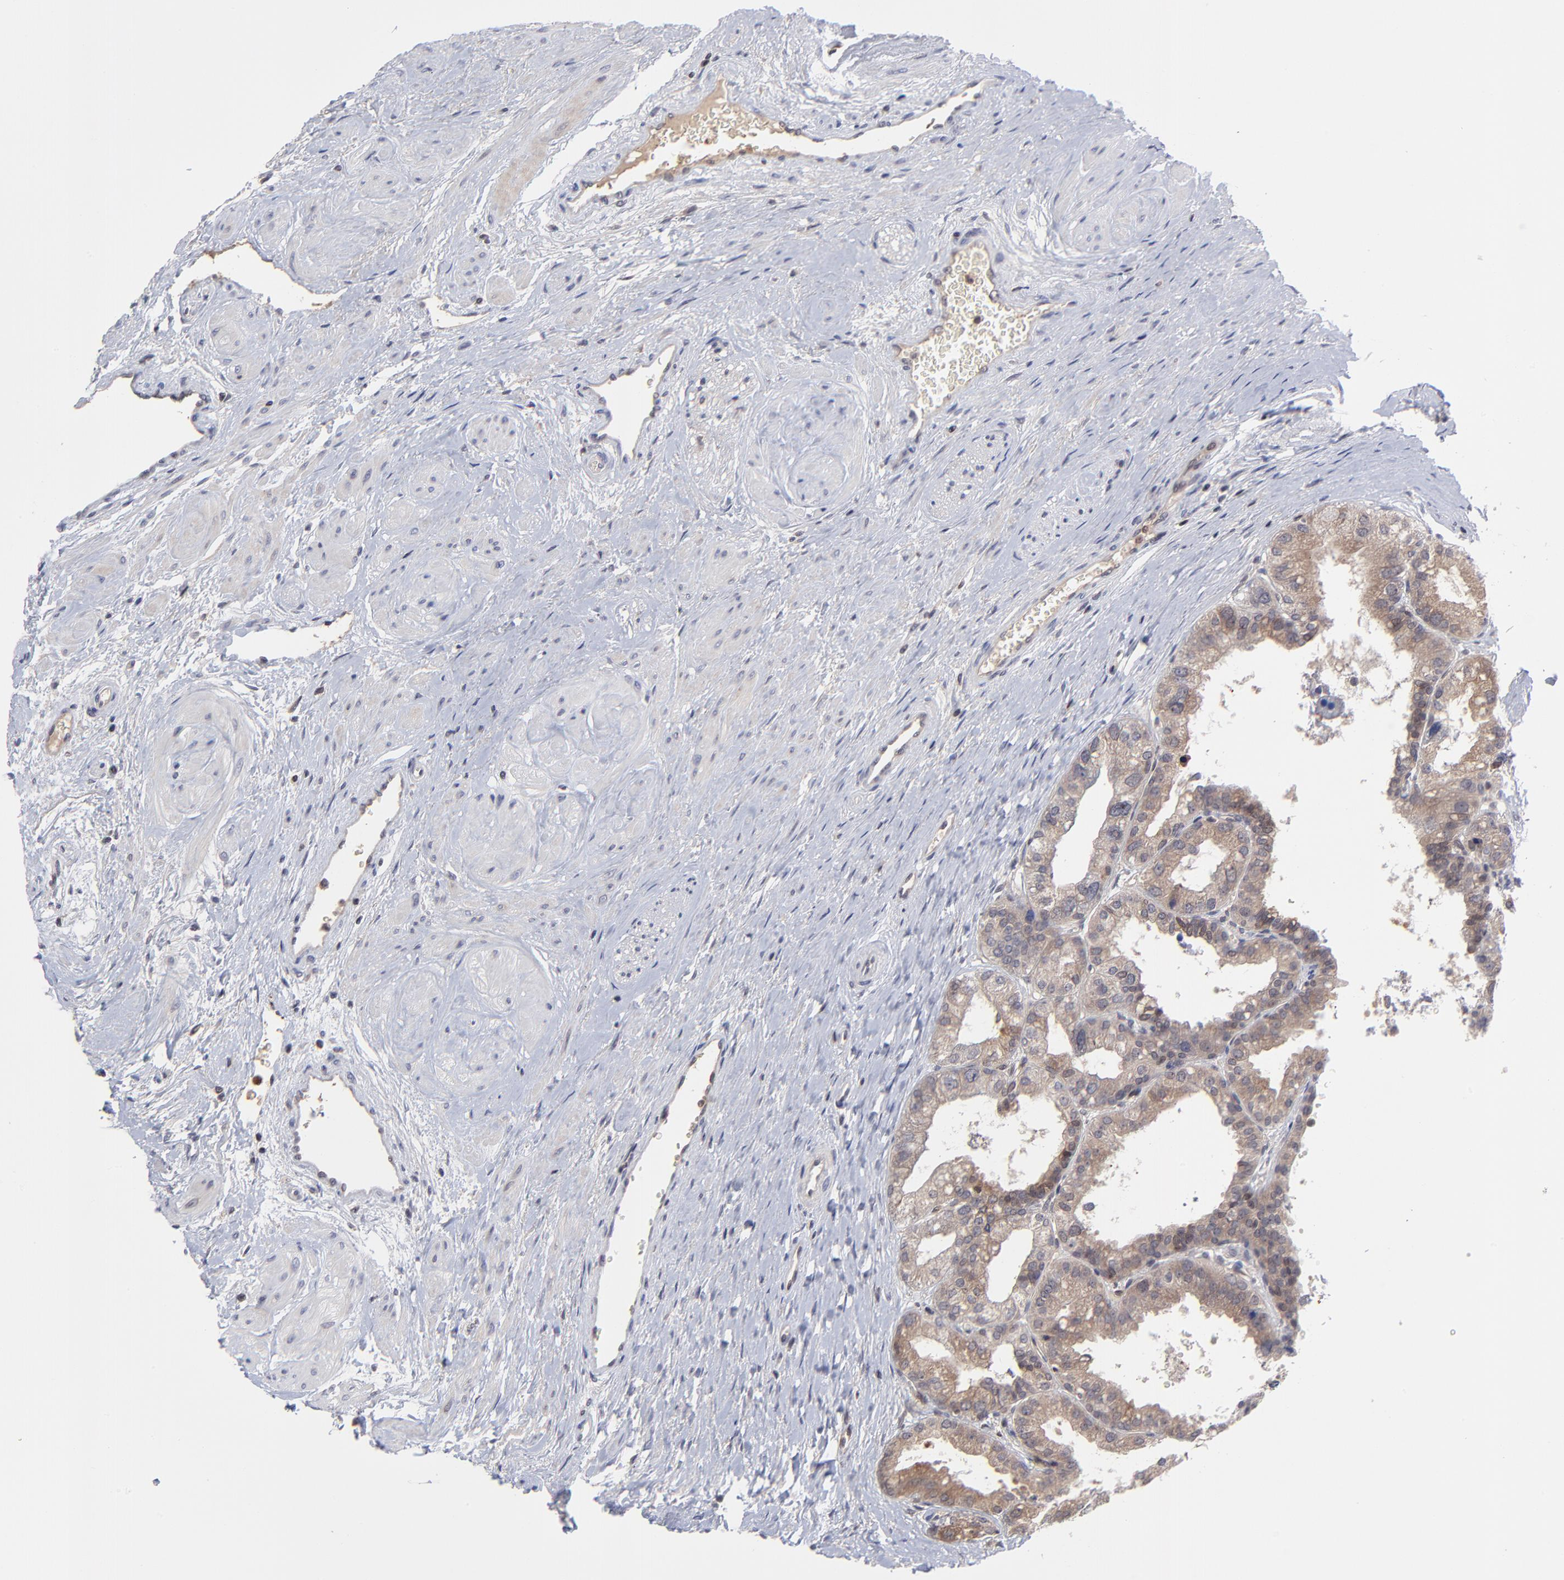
{"staining": {"intensity": "moderate", "quantity": ">75%", "location": "cytoplasmic/membranous"}, "tissue": "prostate", "cell_type": "Glandular cells", "image_type": "normal", "snomed": [{"axis": "morphology", "description": "Normal tissue, NOS"}, {"axis": "topography", "description": "Prostate"}], "caption": "Brown immunohistochemical staining in benign human prostate shows moderate cytoplasmic/membranous expression in approximately >75% of glandular cells.", "gene": "UBE2L6", "patient": {"sex": "male", "age": 60}}